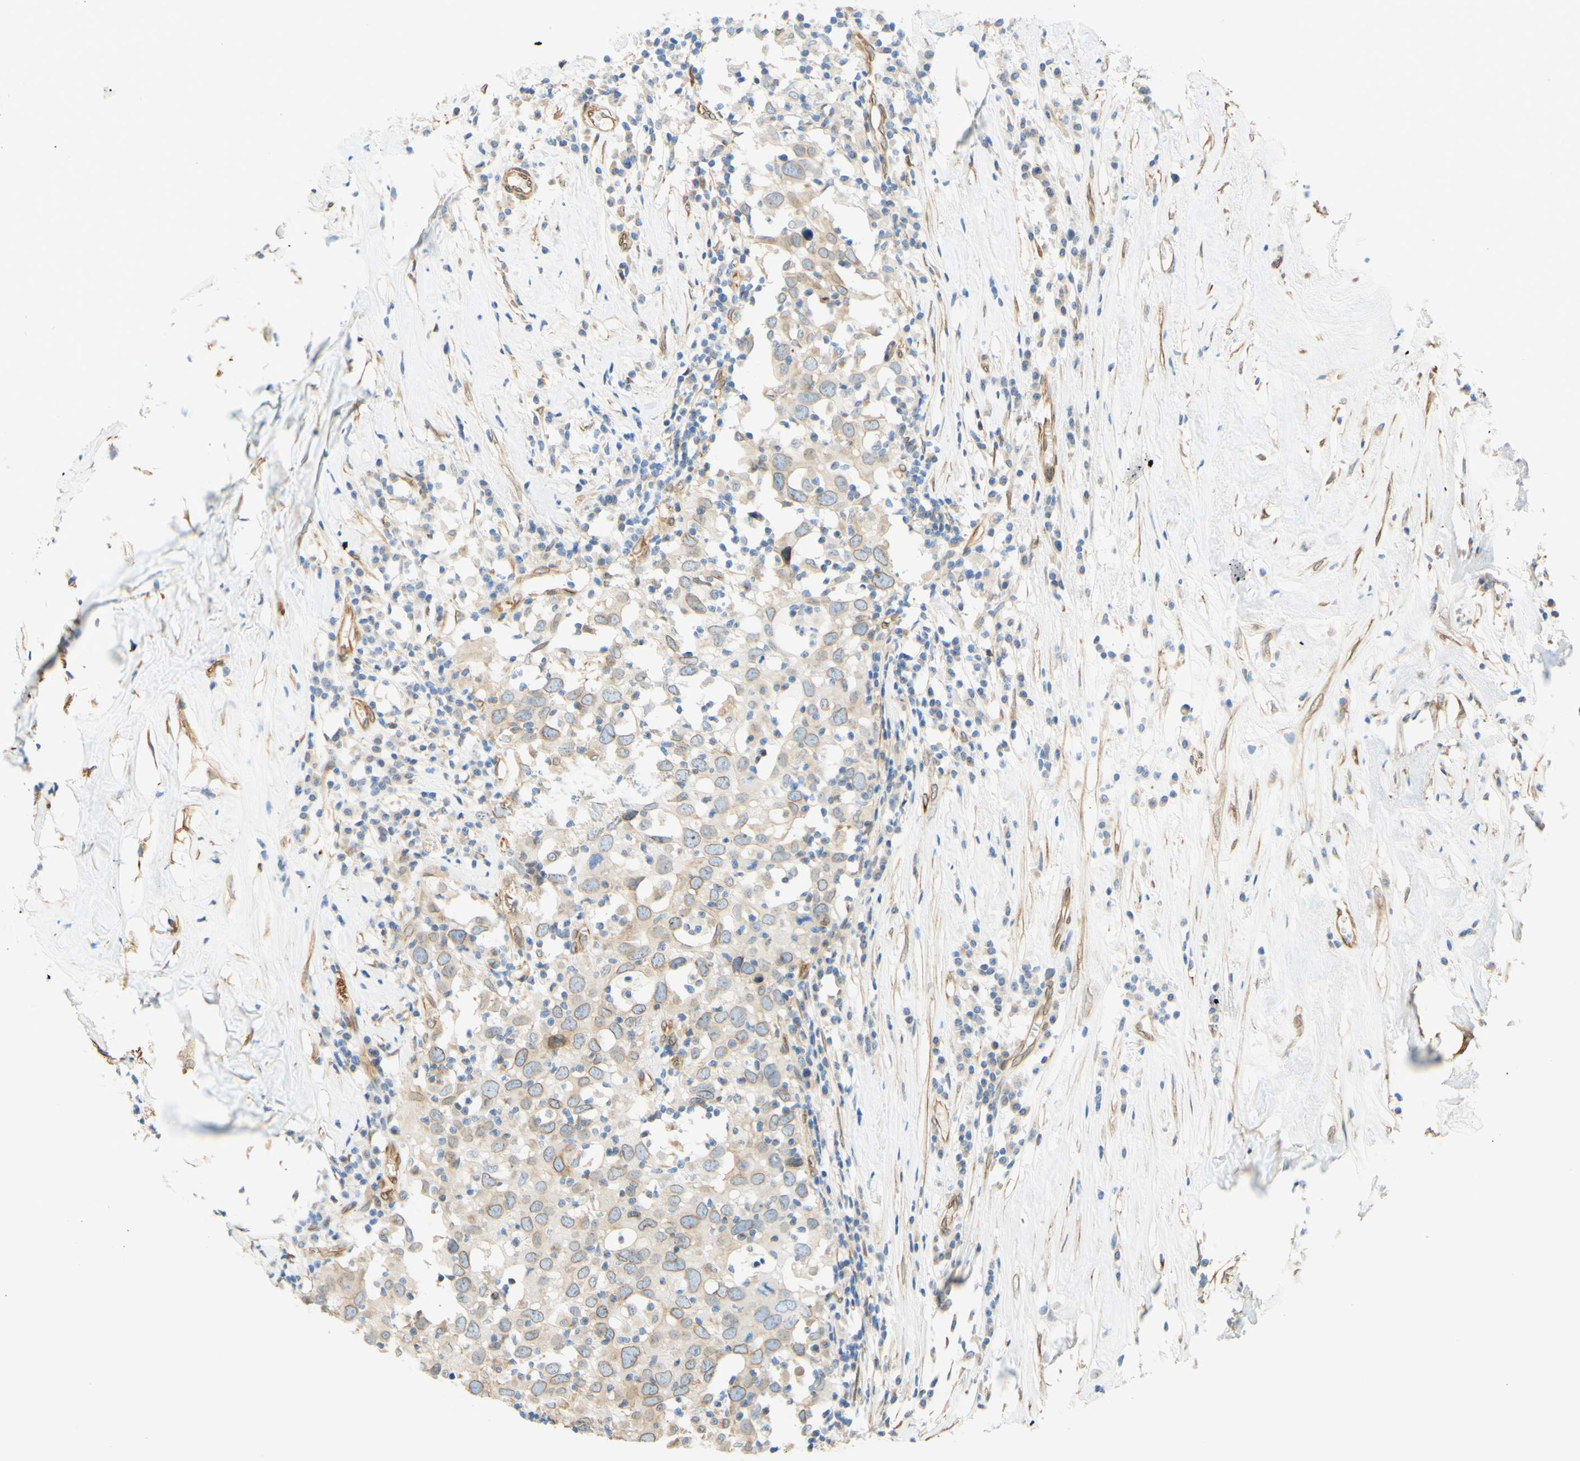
{"staining": {"intensity": "weak", "quantity": "25%-75%", "location": "cytoplasmic/membranous,nuclear"}, "tissue": "head and neck cancer", "cell_type": "Tumor cells", "image_type": "cancer", "snomed": [{"axis": "morphology", "description": "Adenocarcinoma, NOS"}, {"axis": "topography", "description": "Salivary gland"}, {"axis": "topography", "description": "Head-Neck"}], "caption": "Immunohistochemical staining of adenocarcinoma (head and neck) shows low levels of weak cytoplasmic/membranous and nuclear positivity in about 25%-75% of tumor cells.", "gene": "ENDOD1", "patient": {"sex": "female", "age": 65}}